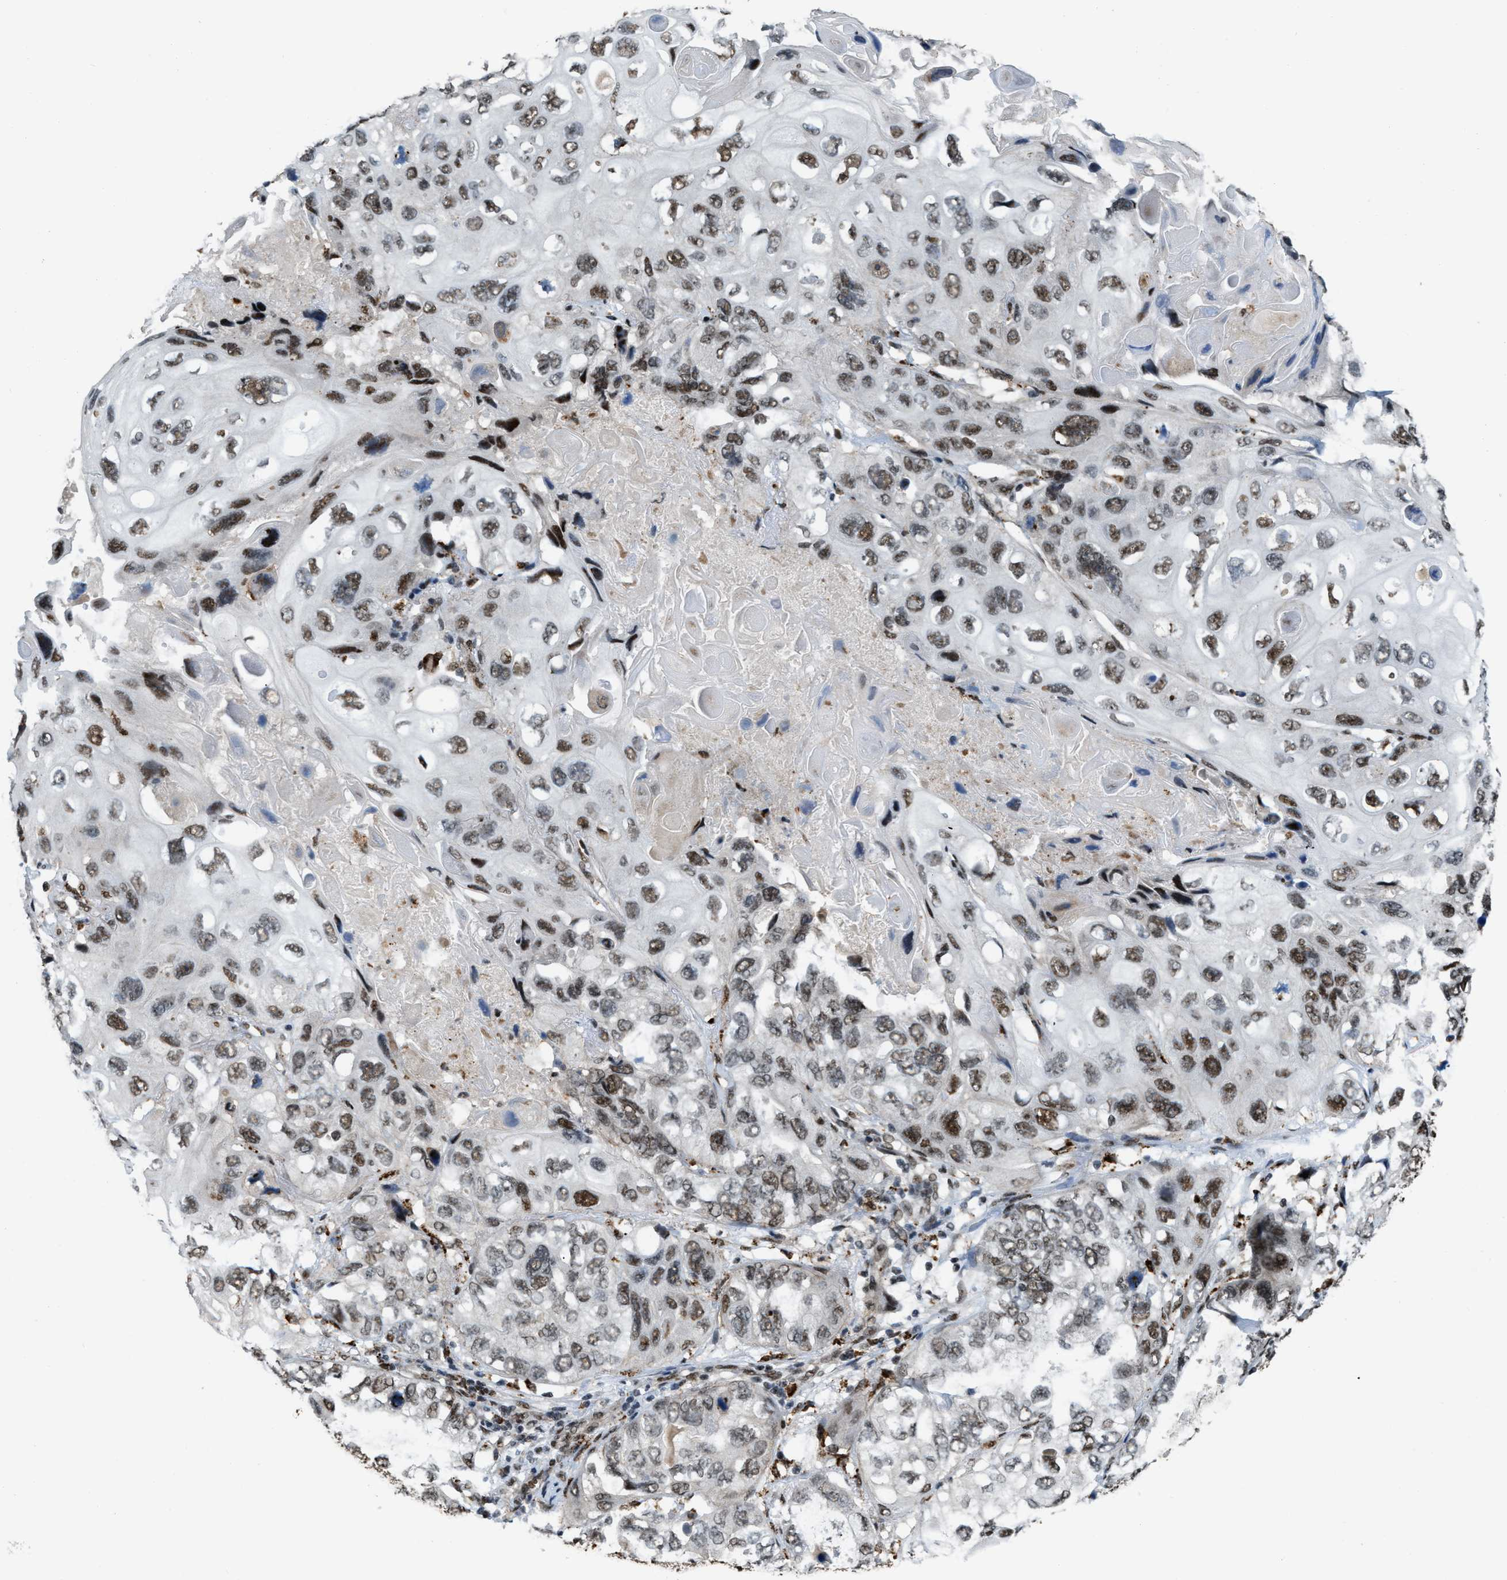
{"staining": {"intensity": "moderate", "quantity": ">75%", "location": "nuclear"}, "tissue": "lung cancer", "cell_type": "Tumor cells", "image_type": "cancer", "snomed": [{"axis": "morphology", "description": "Squamous cell carcinoma, NOS"}, {"axis": "topography", "description": "Lung"}], "caption": "Immunohistochemistry image of lung squamous cell carcinoma stained for a protein (brown), which displays medium levels of moderate nuclear expression in approximately >75% of tumor cells.", "gene": "NUMA1", "patient": {"sex": "female", "age": 73}}